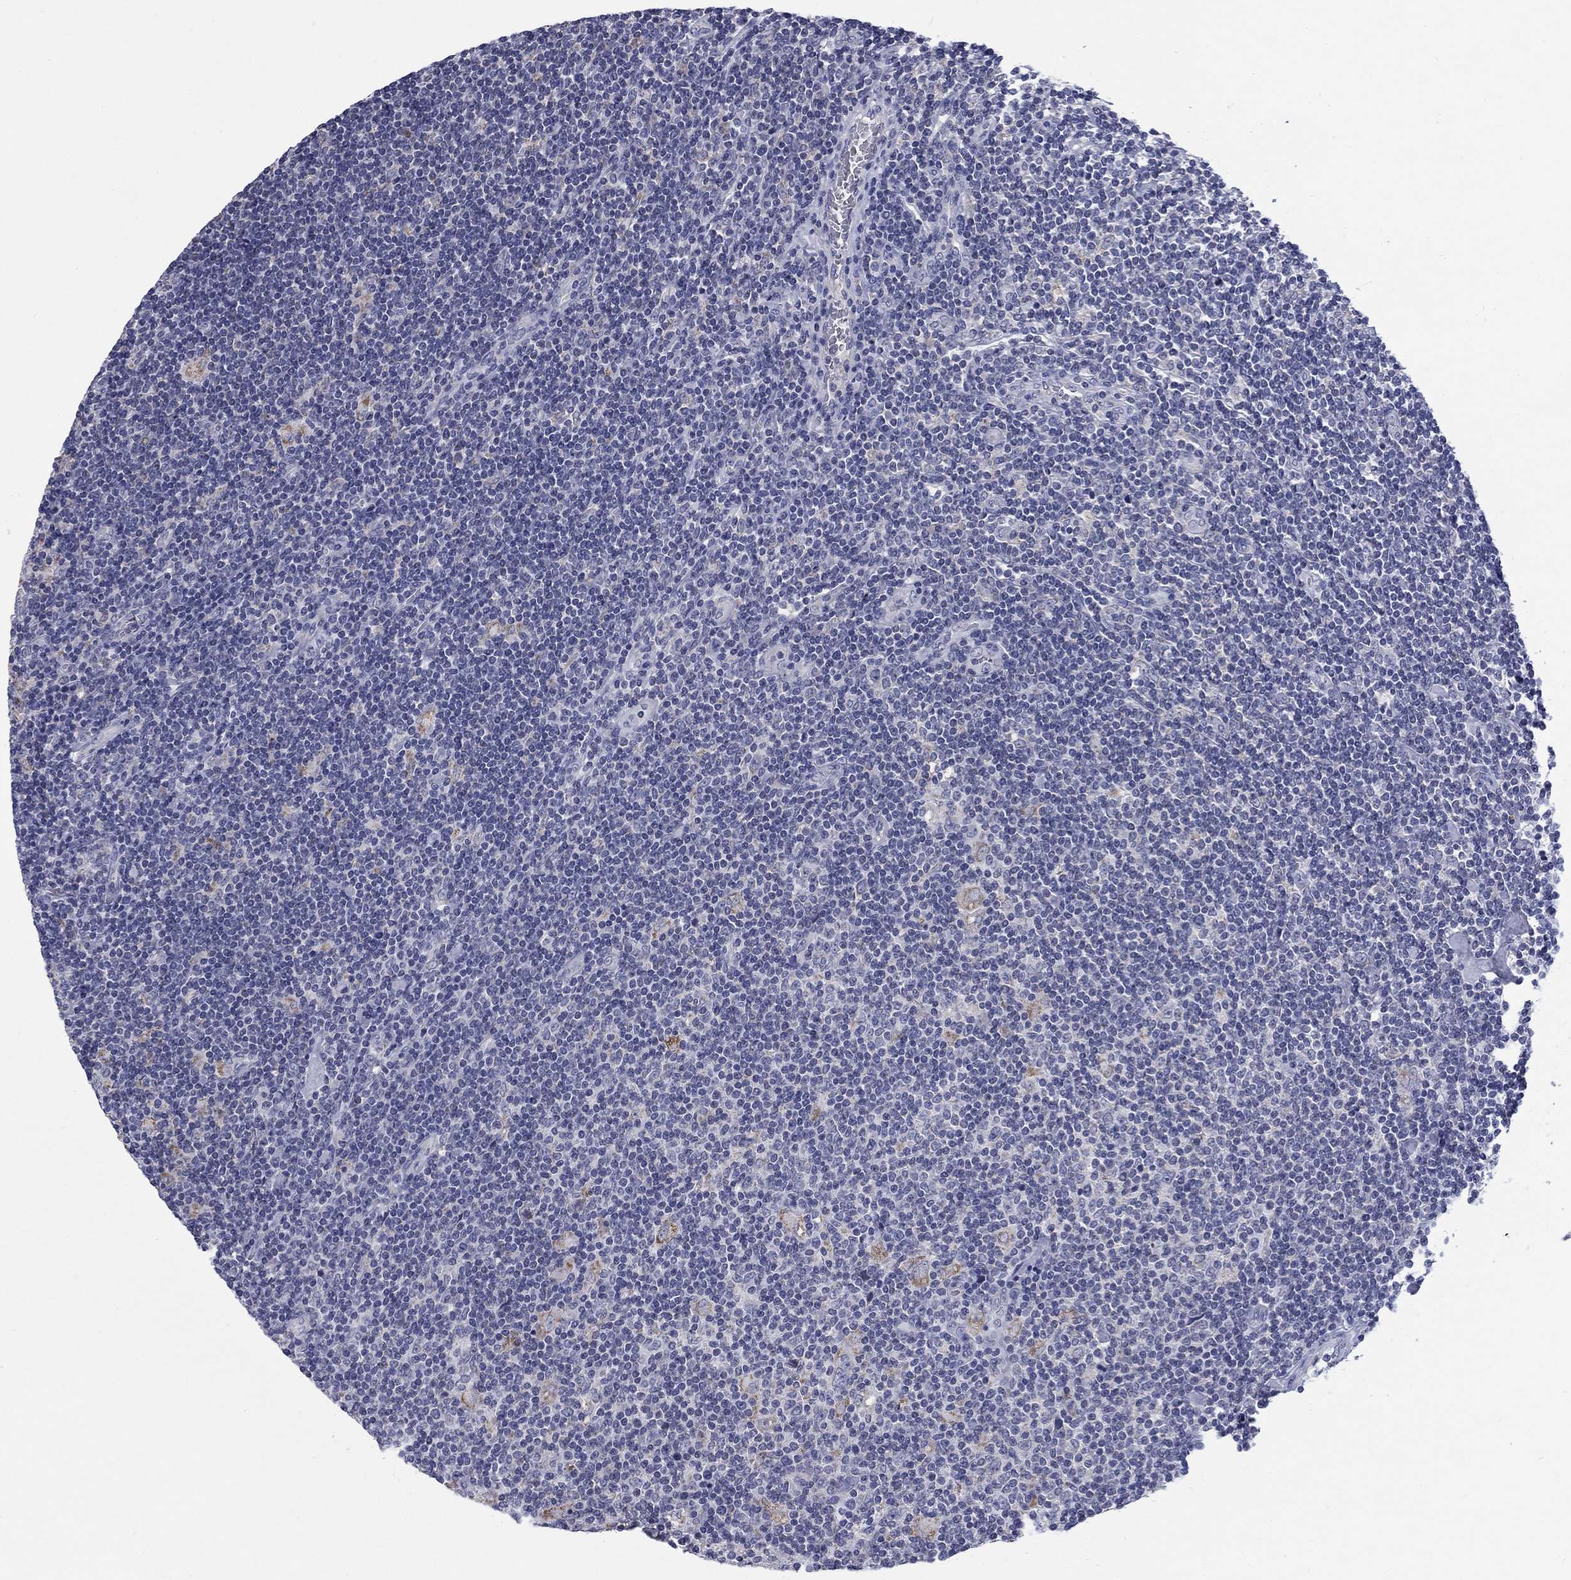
{"staining": {"intensity": "negative", "quantity": "none", "location": "none"}, "tissue": "lymphoma", "cell_type": "Tumor cells", "image_type": "cancer", "snomed": [{"axis": "morphology", "description": "Hodgkin's disease, NOS"}, {"axis": "topography", "description": "Lymph node"}], "caption": "An IHC image of lymphoma is shown. There is no staining in tumor cells of lymphoma.", "gene": "FRK", "patient": {"sex": "male", "age": 40}}